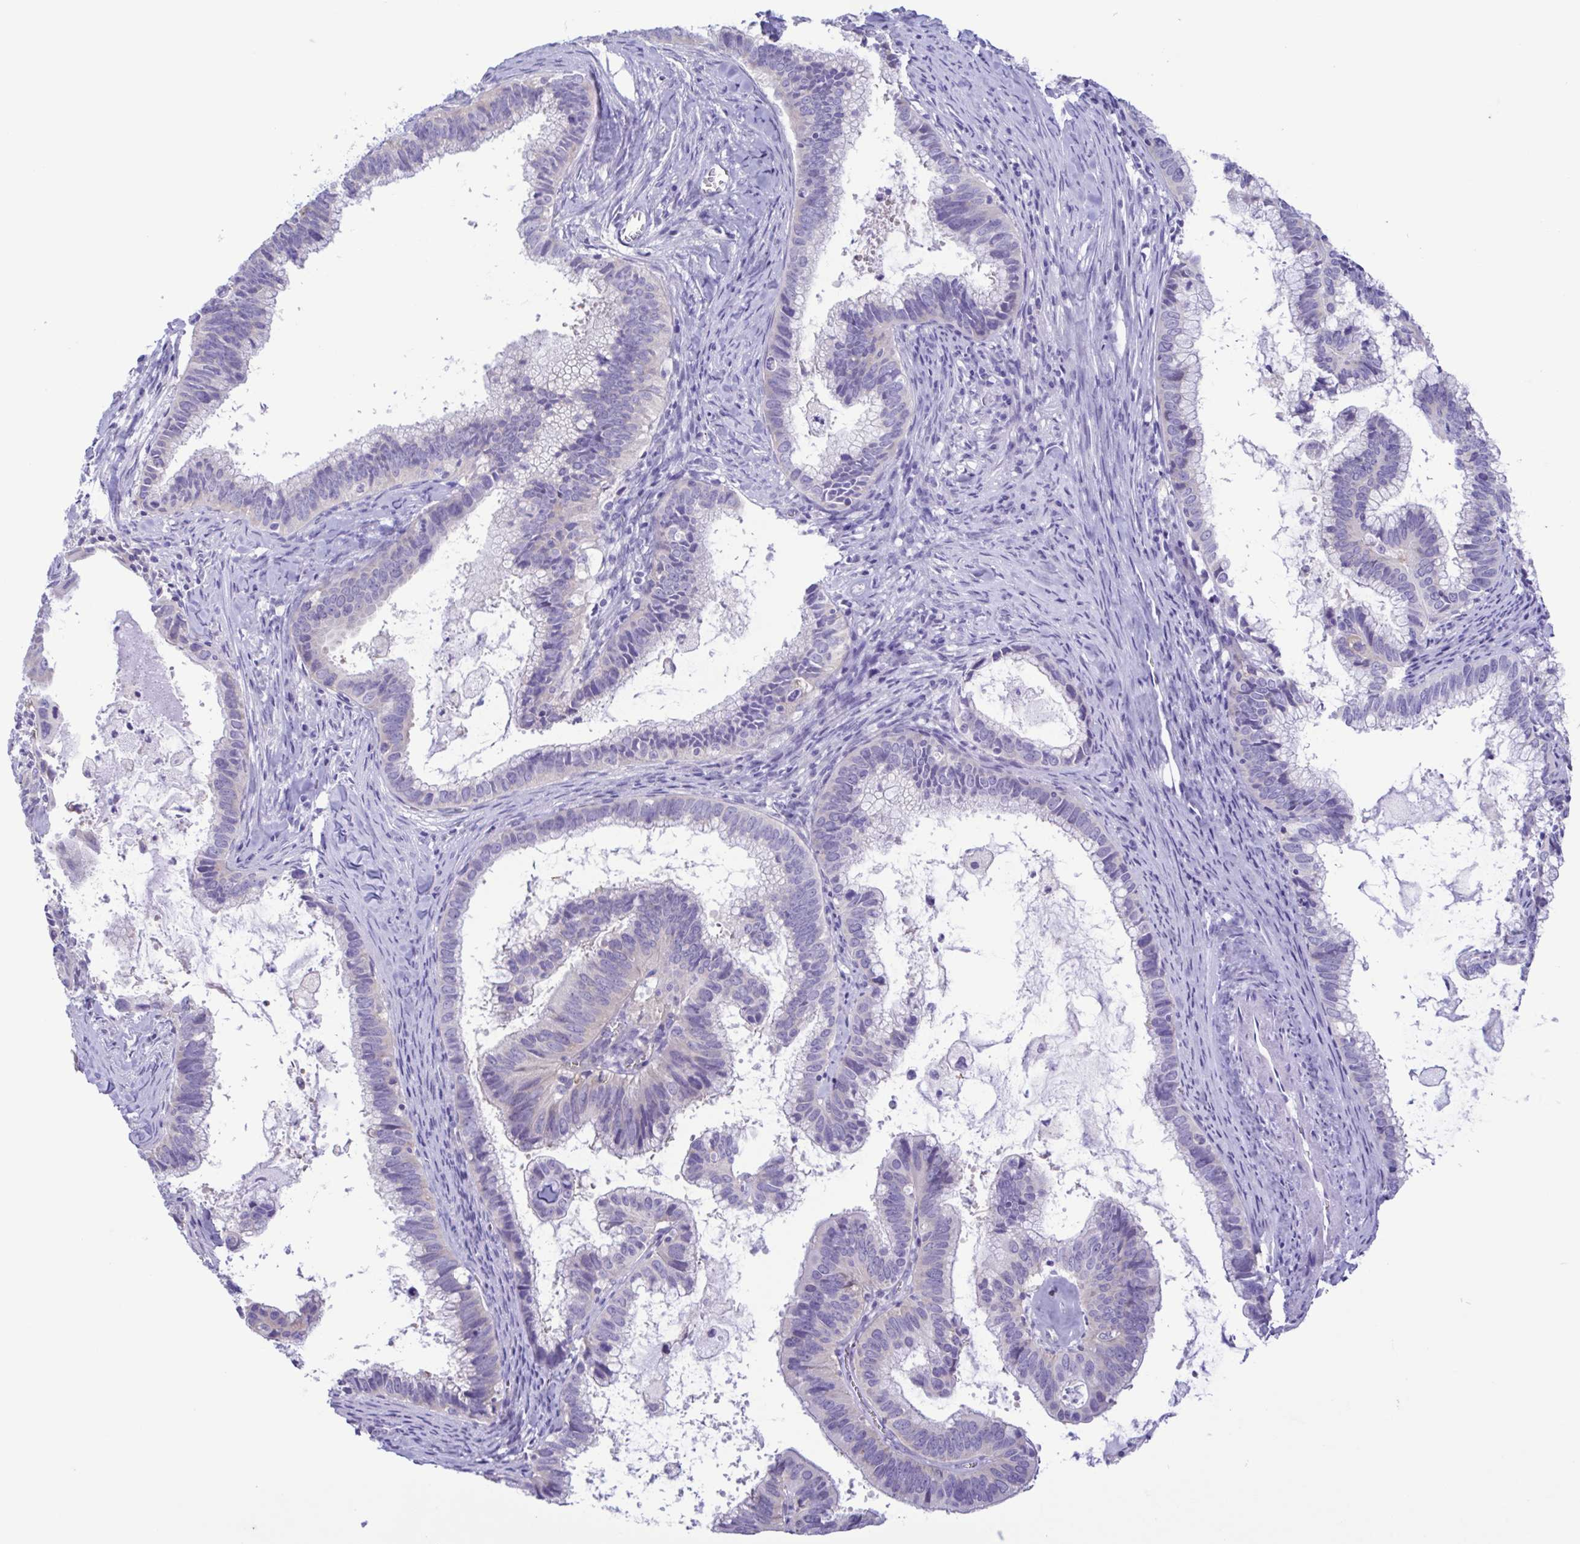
{"staining": {"intensity": "negative", "quantity": "none", "location": "none"}, "tissue": "cervical cancer", "cell_type": "Tumor cells", "image_type": "cancer", "snomed": [{"axis": "morphology", "description": "Adenocarcinoma, NOS"}, {"axis": "topography", "description": "Cervix"}], "caption": "High magnification brightfield microscopy of cervical cancer stained with DAB (brown) and counterstained with hematoxylin (blue): tumor cells show no significant positivity. Nuclei are stained in blue.", "gene": "TNNI3", "patient": {"sex": "female", "age": 61}}